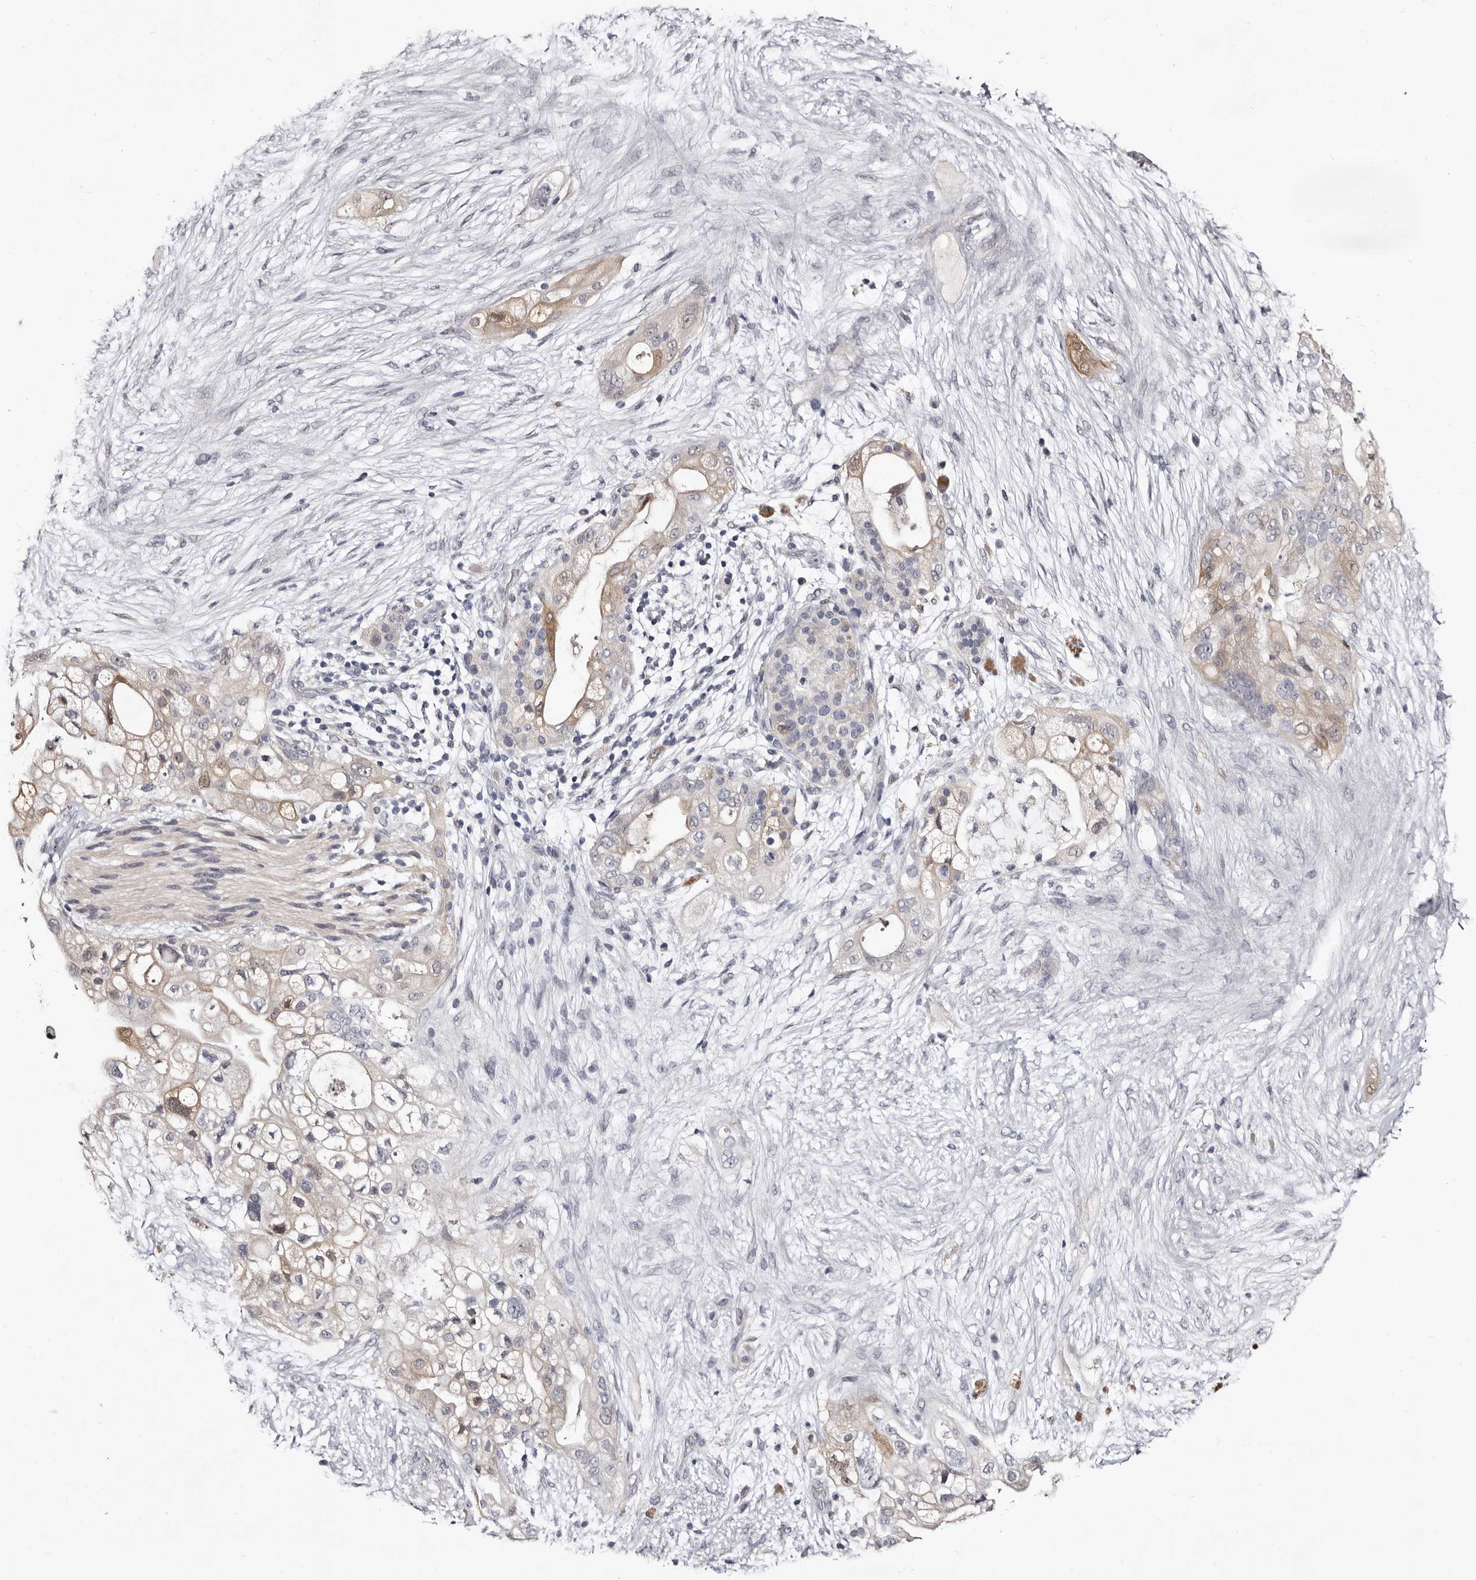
{"staining": {"intensity": "moderate", "quantity": "<25%", "location": "cytoplasmic/membranous,nuclear"}, "tissue": "pancreatic cancer", "cell_type": "Tumor cells", "image_type": "cancer", "snomed": [{"axis": "morphology", "description": "Adenocarcinoma, NOS"}, {"axis": "topography", "description": "Pancreas"}], "caption": "IHC of pancreatic cancer (adenocarcinoma) demonstrates low levels of moderate cytoplasmic/membranous and nuclear staining in approximately <25% of tumor cells. The protein of interest is stained brown, and the nuclei are stained in blue (DAB IHC with brightfield microscopy, high magnification).", "gene": "BPGM", "patient": {"sex": "male", "age": 53}}